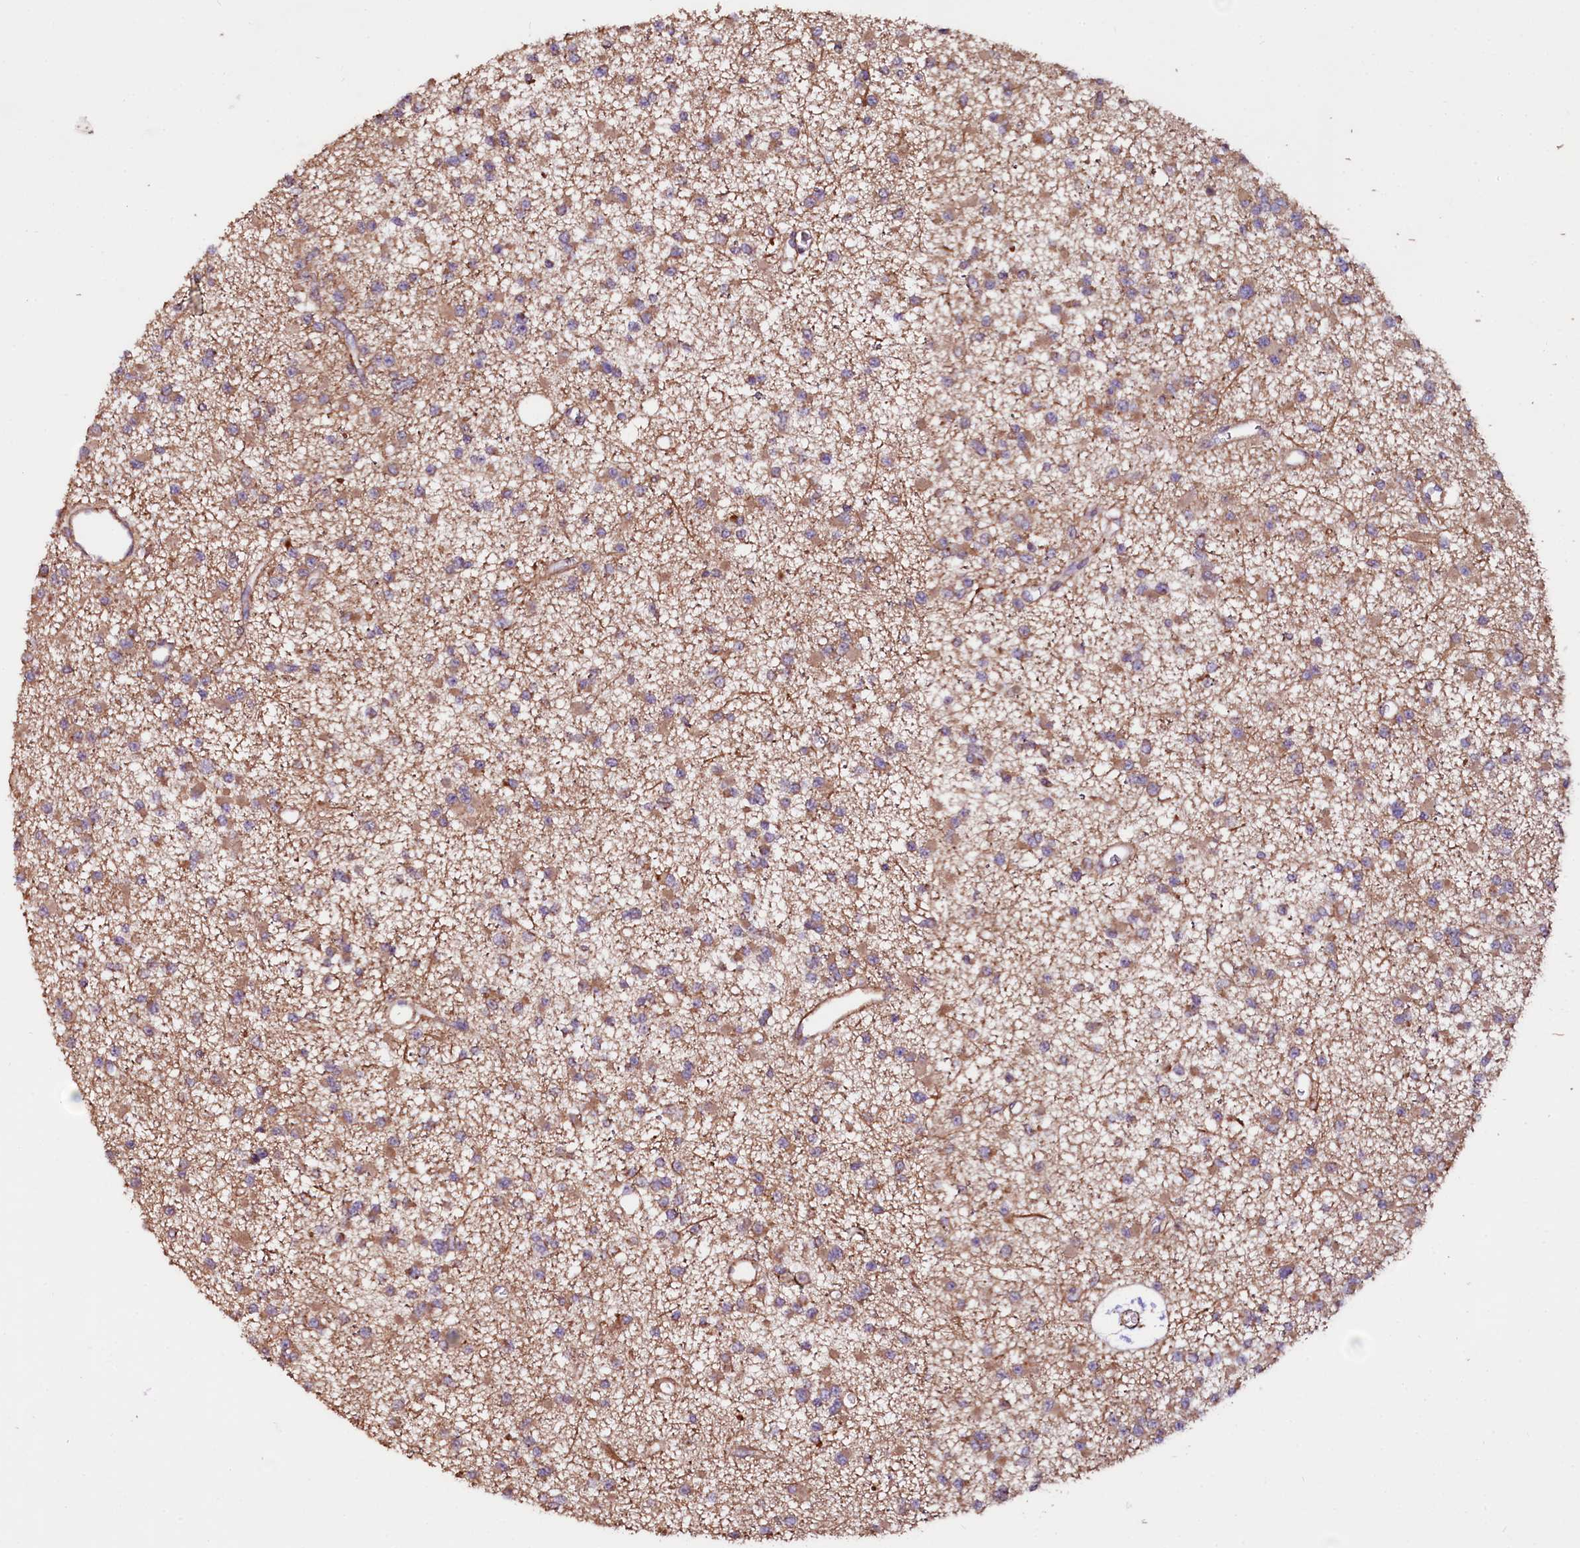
{"staining": {"intensity": "moderate", "quantity": ">75%", "location": "cytoplasmic/membranous"}, "tissue": "glioma", "cell_type": "Tumor cells", "image_type": "cancer", "snomed": [{"axis": "morphology", "description": "Glioma, malignant, Low grade"}, {"axis": "topography", "description": "Brain"}], "caption": "This is a photomicrograph of immunohistochemistry (IHC) staining of low-grade glioma (malignant), which shows moderate staining in the cytoplasmic/membranous of tumor cells.", "gene": "RASSF1", "patient": {"sex": "female", "age": 22}}